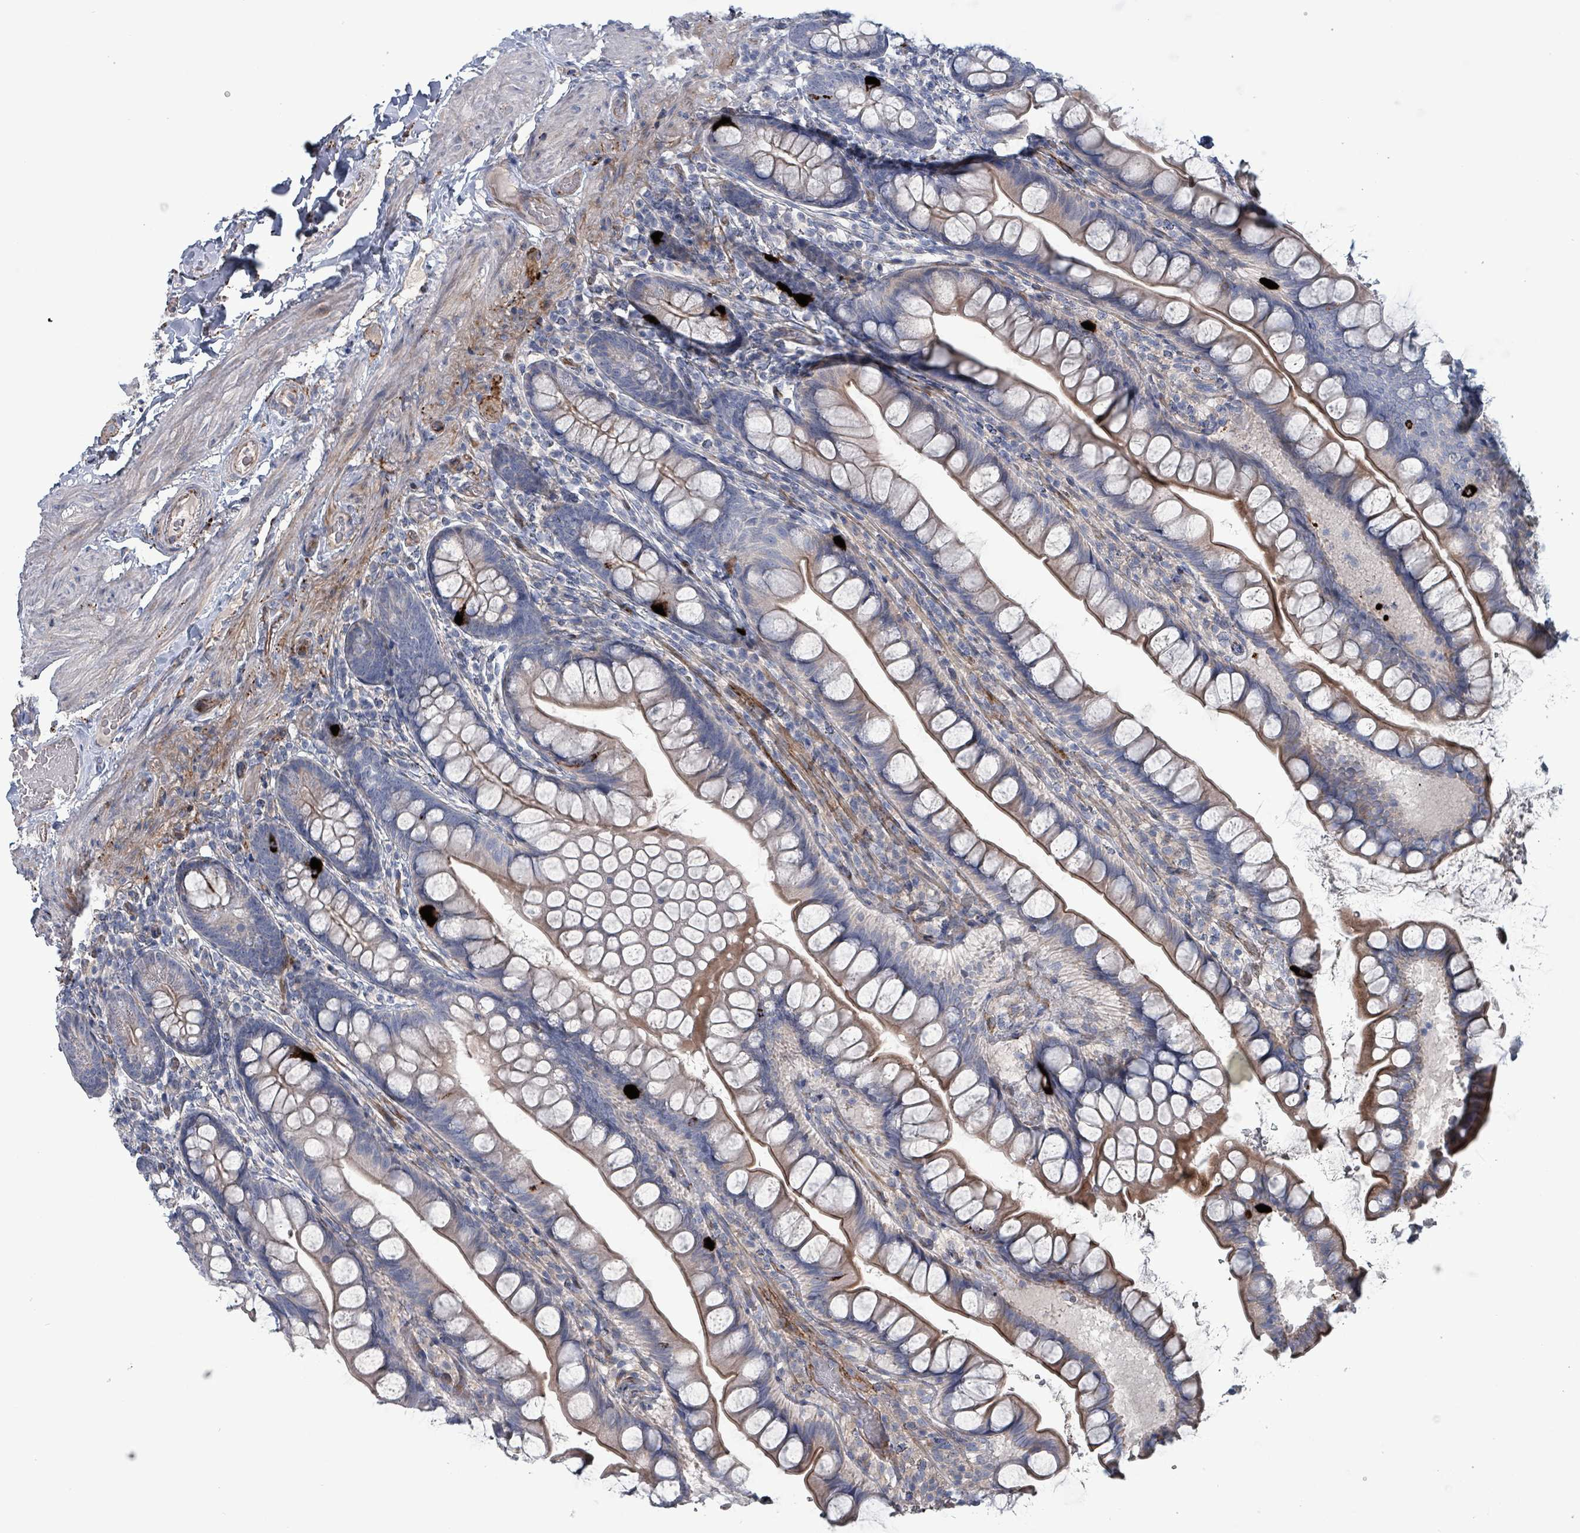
{"staining": {"intensity": "moderate", "quantity": ">75%", "location": "cytoplasmic/membranous"}, "tissue": "small intestine", "cell_type": "Glandular cells", "image_type": "normal", "snomed": [{"axis": "morphology", "description": "Normal tissue, NOS"}, {"axis": "topography", "description": "Small intestine"}], "caption": "A photomicrograph showing moderate cytoplasmic/membranous expression in approximately >75% of glandular cells in benign small intestine, as visualized by brown immunohistochemical staining.", "gene": "TAAR5", "patient": {"sex": "male", "age": 70}}